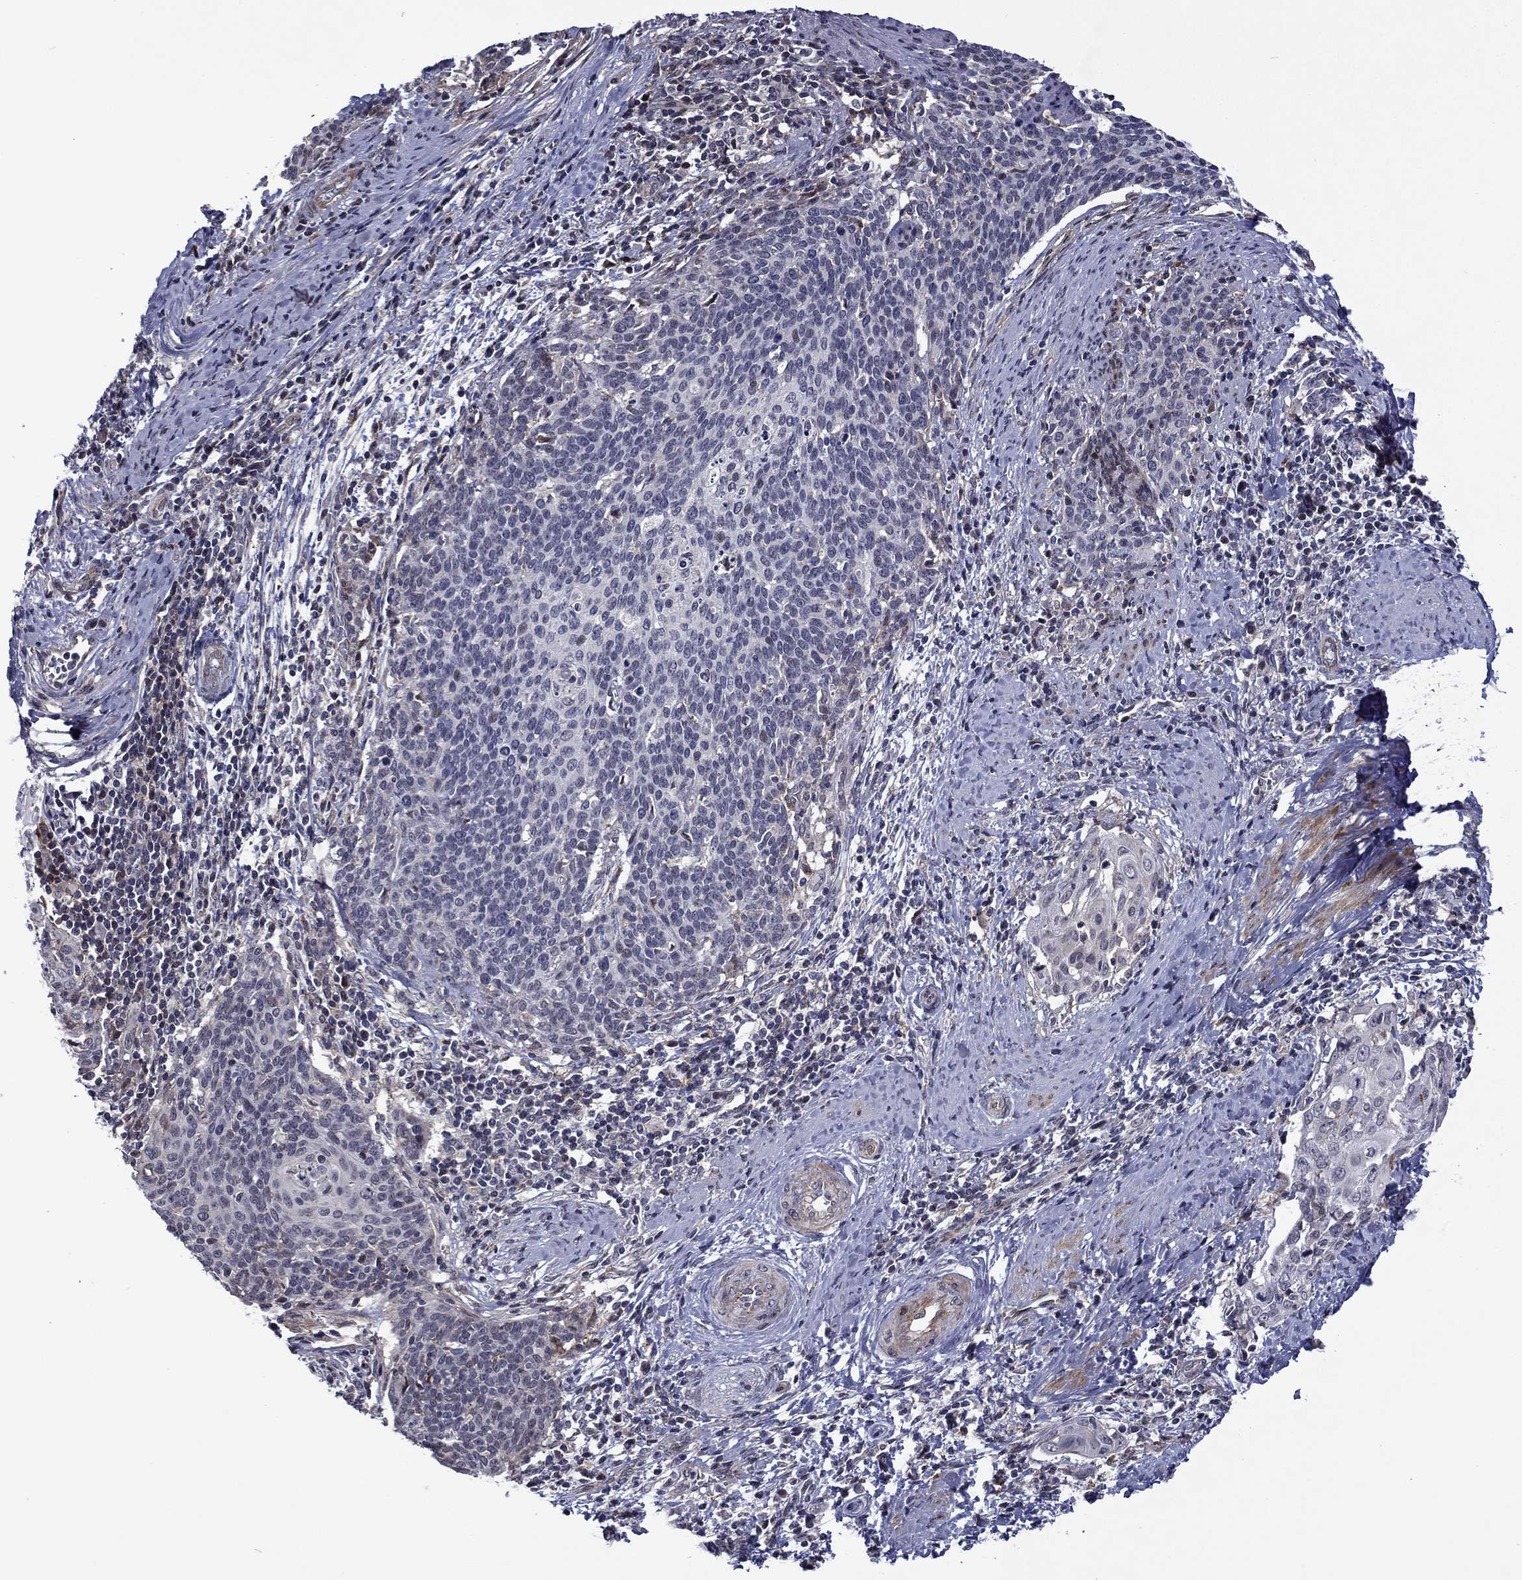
{"staining": {"intensity": "negative", "quantity": "none", "location": "none"}, "tissue": "cervical cancer", "cell_type": "Tumor cells", "image_type": "cancer", "snomed": [{"axis": "morphology", "description": "Squamous cell carcinoma, NOS"}, {"axis": "topography", "description": "Cervix"}], "caption": "Squamous cell carcinoma (cervical) was stained to show a protein in brown. There is no significant positivity in tumor cells.", "gene": "B3GAT1", "patient": {"sex": "female", "age": 39}}